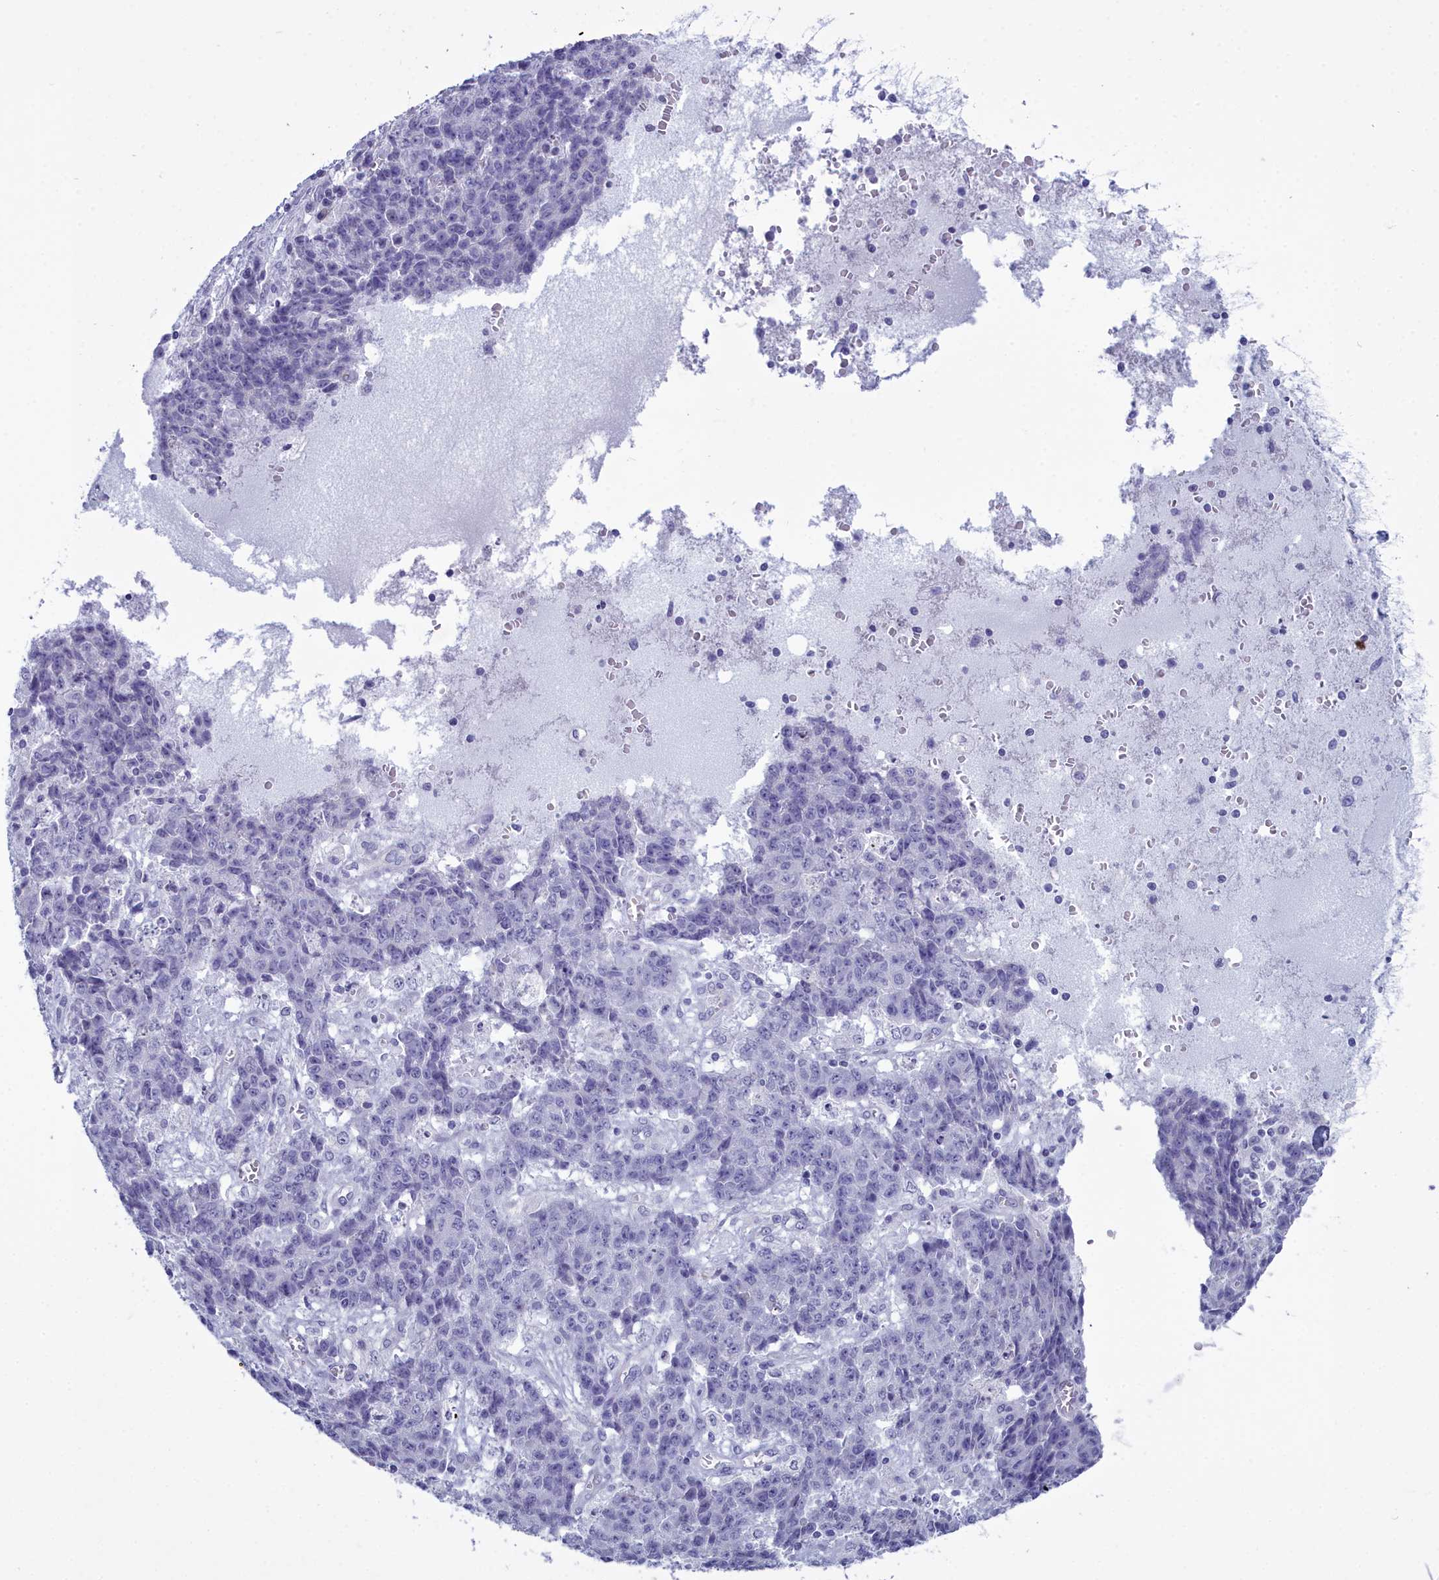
{"staining": {"intensity": "negative", "quantity": "none", "location": "none"}, "tissue": "ovarian cancer", "cell_type": "Tumor cells", "image_type": "cancer", "snomed": [{"axis": "morphology", "description": "Carcinoma, endometroid"}, {"axis": "topography", "description": "Ovary"}], "caption": "Ovarian endometroid carcinoma stained for a protein using immunohistochemistry exhibits no positivity tumor cells.", "gene": "MAP6", "patient": {"sex": "female", "age": 42}}